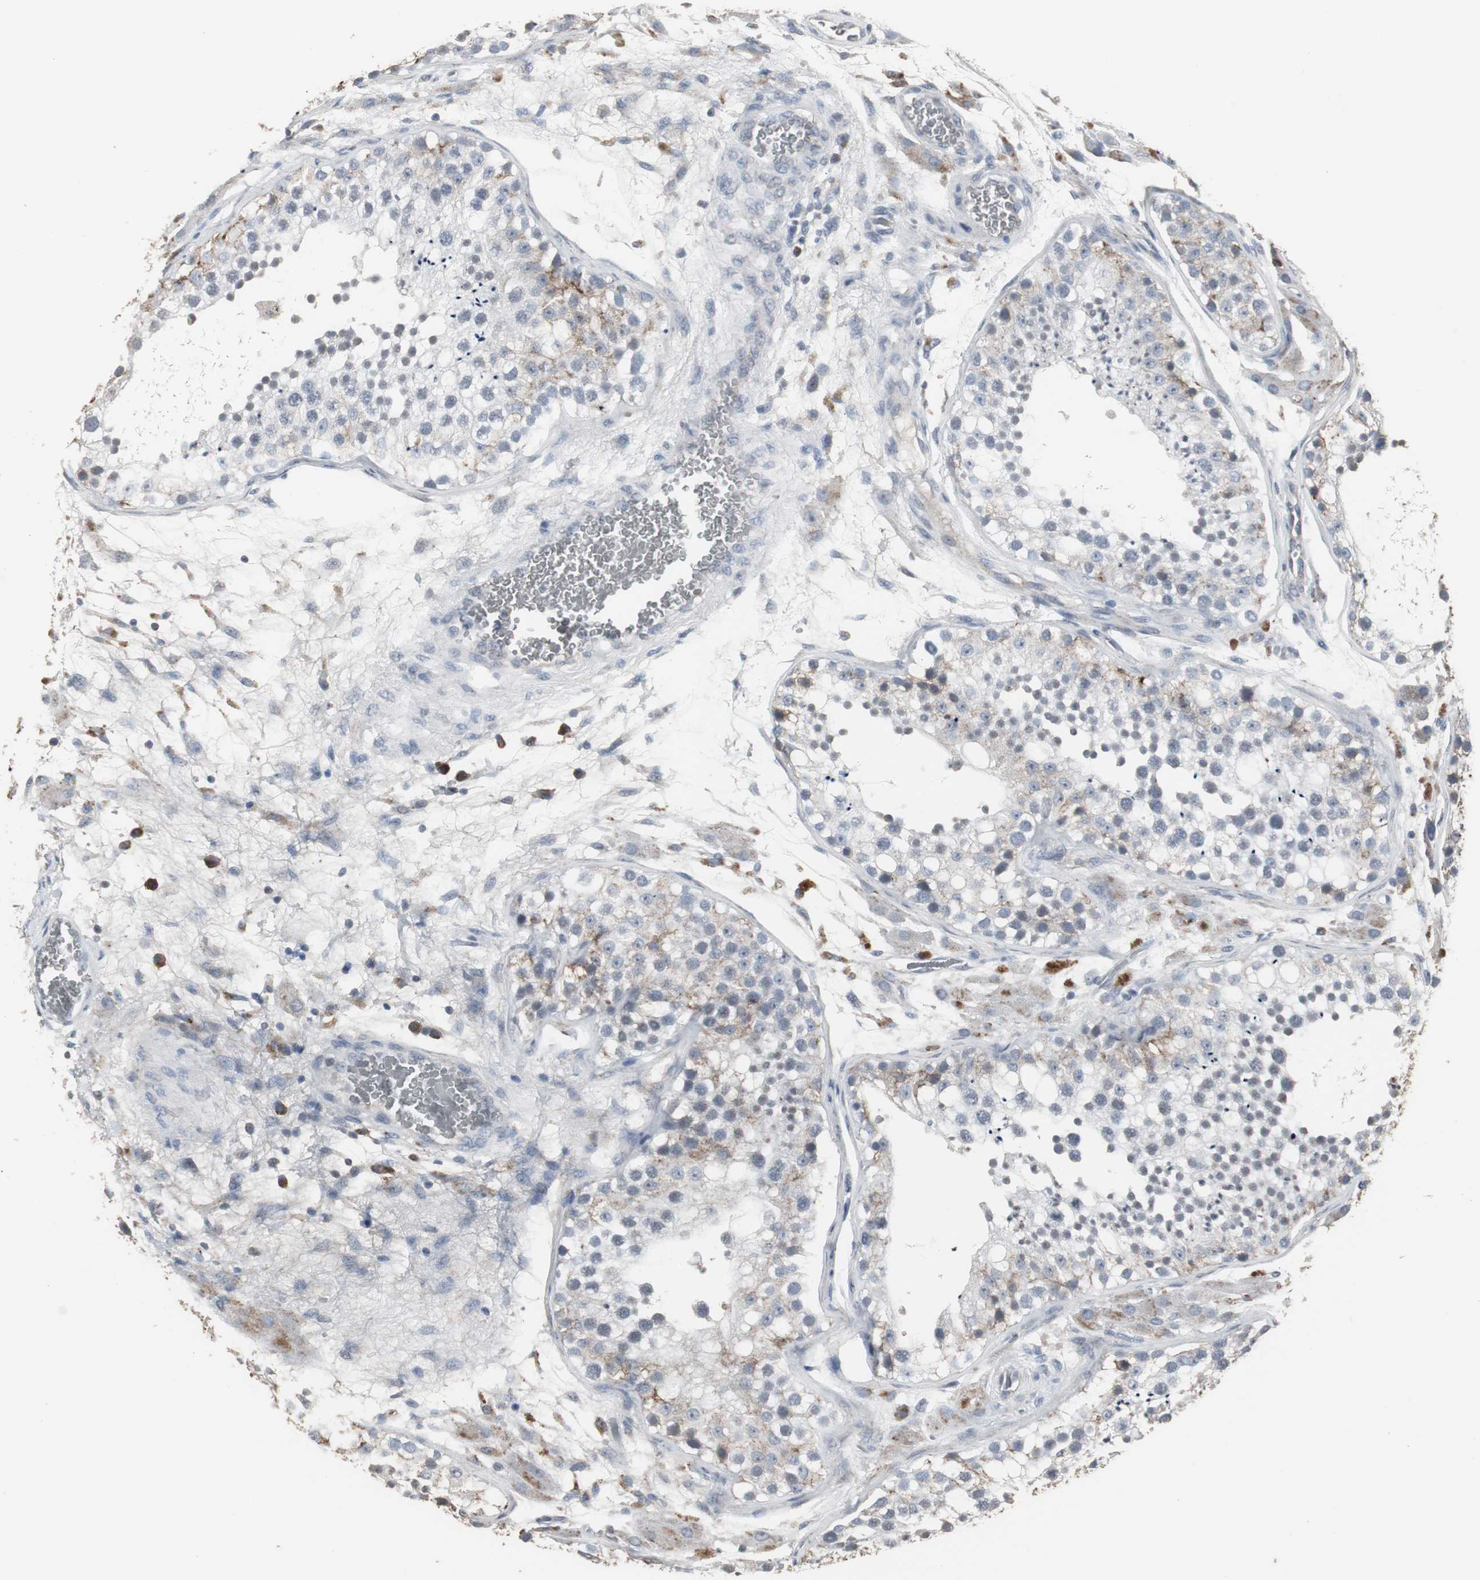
{"staining": {"intensity": "weak", "quantity": "<25%", "location": "cytoplasmic/membranous"}, "tissue": "testis", "cell_type": "Cells in seminiferous ducts", "image_type": "normal", "snomed": [{"axis": "morphology", "description": "Normal tissue, NOS"}, {"axis": "topography", "description": "Testis"}], "caption": "Immunohistochemistry photomicrograph of unremarkable testis: human testis stained with DAB (3,3'-diaminobenzidine) reveals no significant protein staining in cells in seminiferous ducts. Nuclei are stained in blue.", "gene": "ACAA1", "patient": {"sex": "male", "age": 26}}